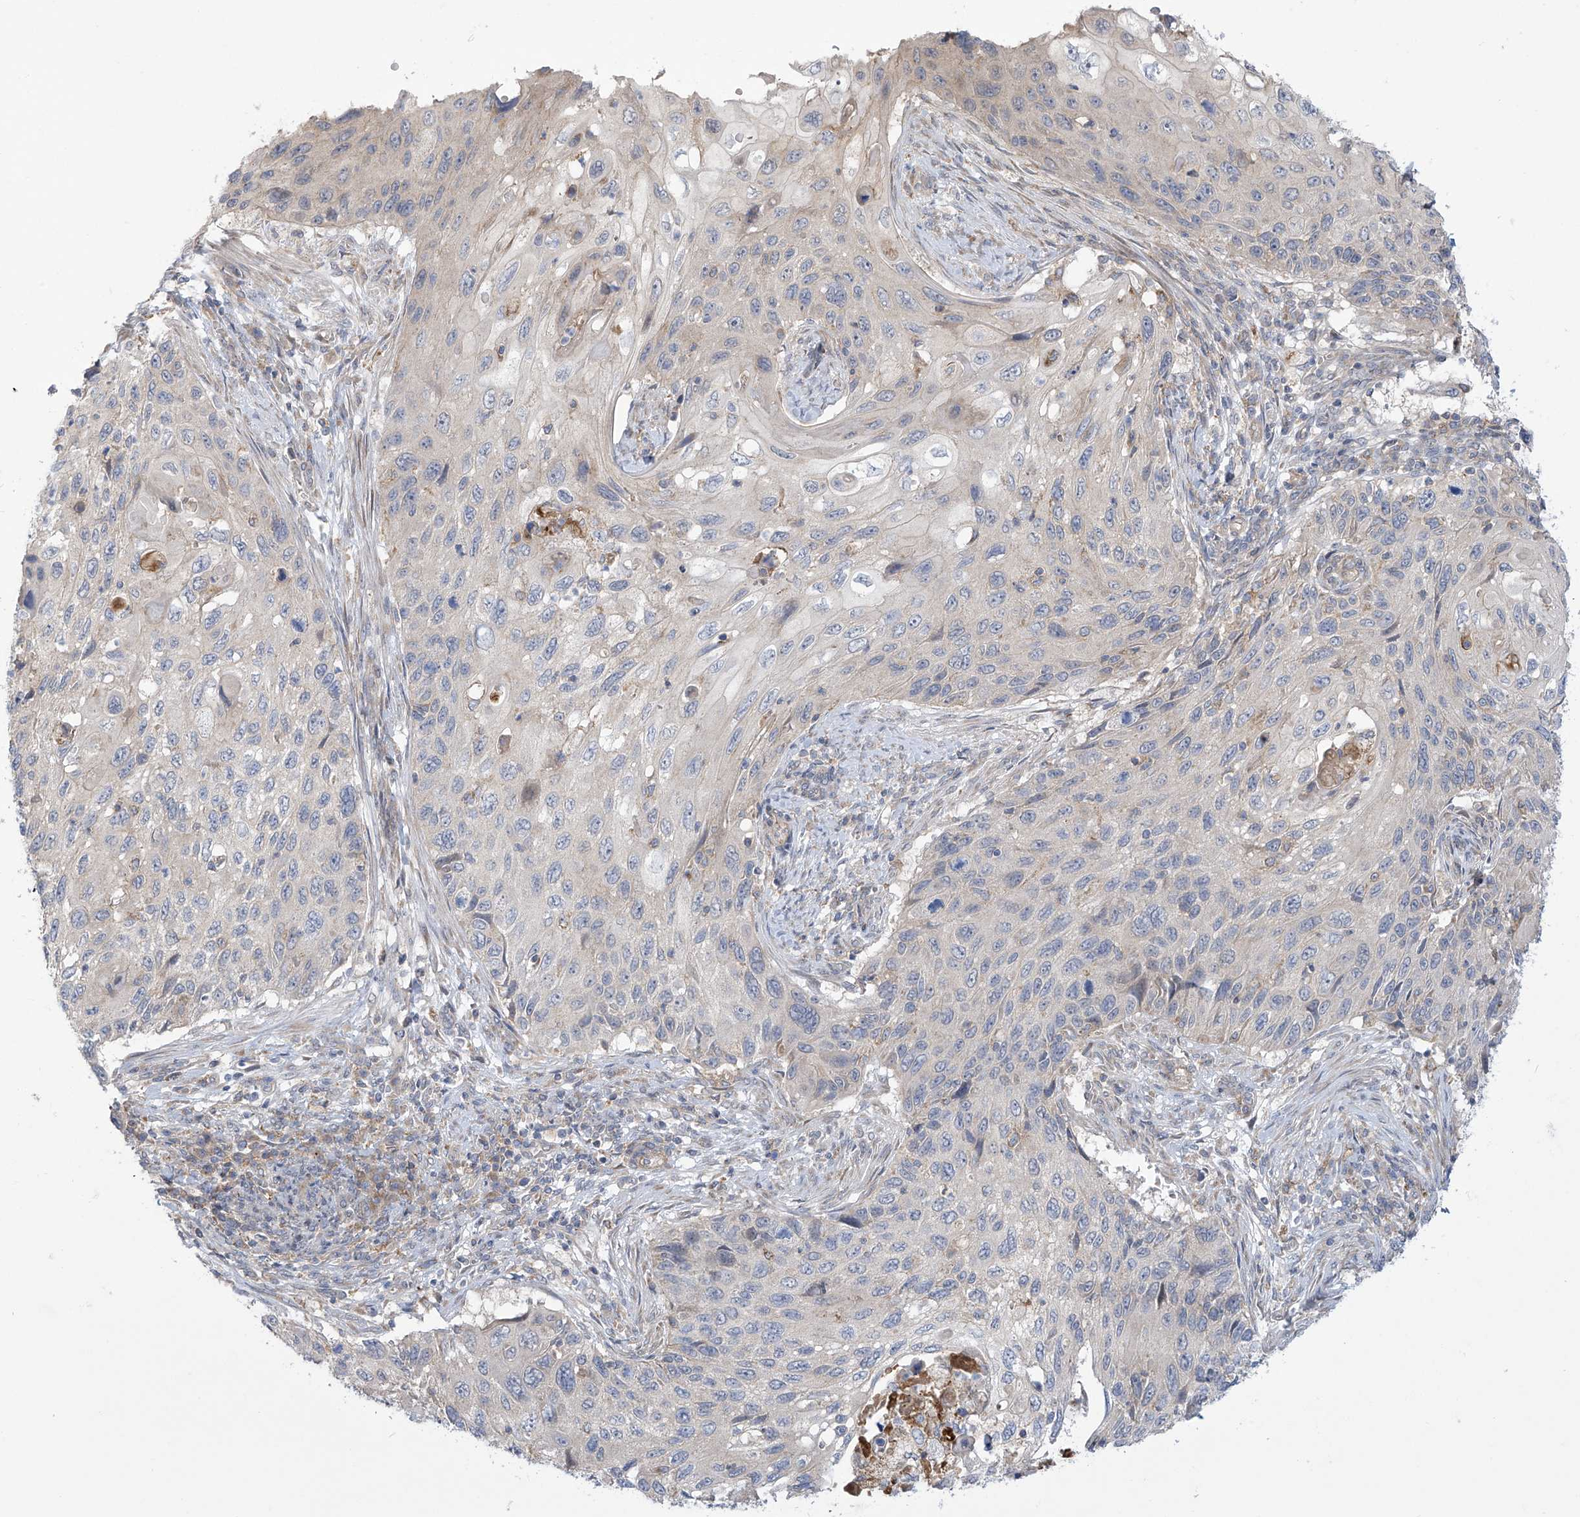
{"staining": {"intensity": "negative", "quantity": "none", "location": "none"}, "tissue": "cervical cancer", "cell_type": "Tumor cells", "image_type": "cancer", "snomed": [{"axis": "morphology", "description": "Squamous cell carcinoma, NOS"}, {"axis": "topography", "description": "Cervix"}], "caption": "High power microscopy micrograph of an IHC image of cervical cancer, revealing no significant expression in tumor cells. (DAB immunohistochemistry with hematoxylin counter stain).", "gene": "ADAT2", "patient": {"sex": "female", "age": 70}}